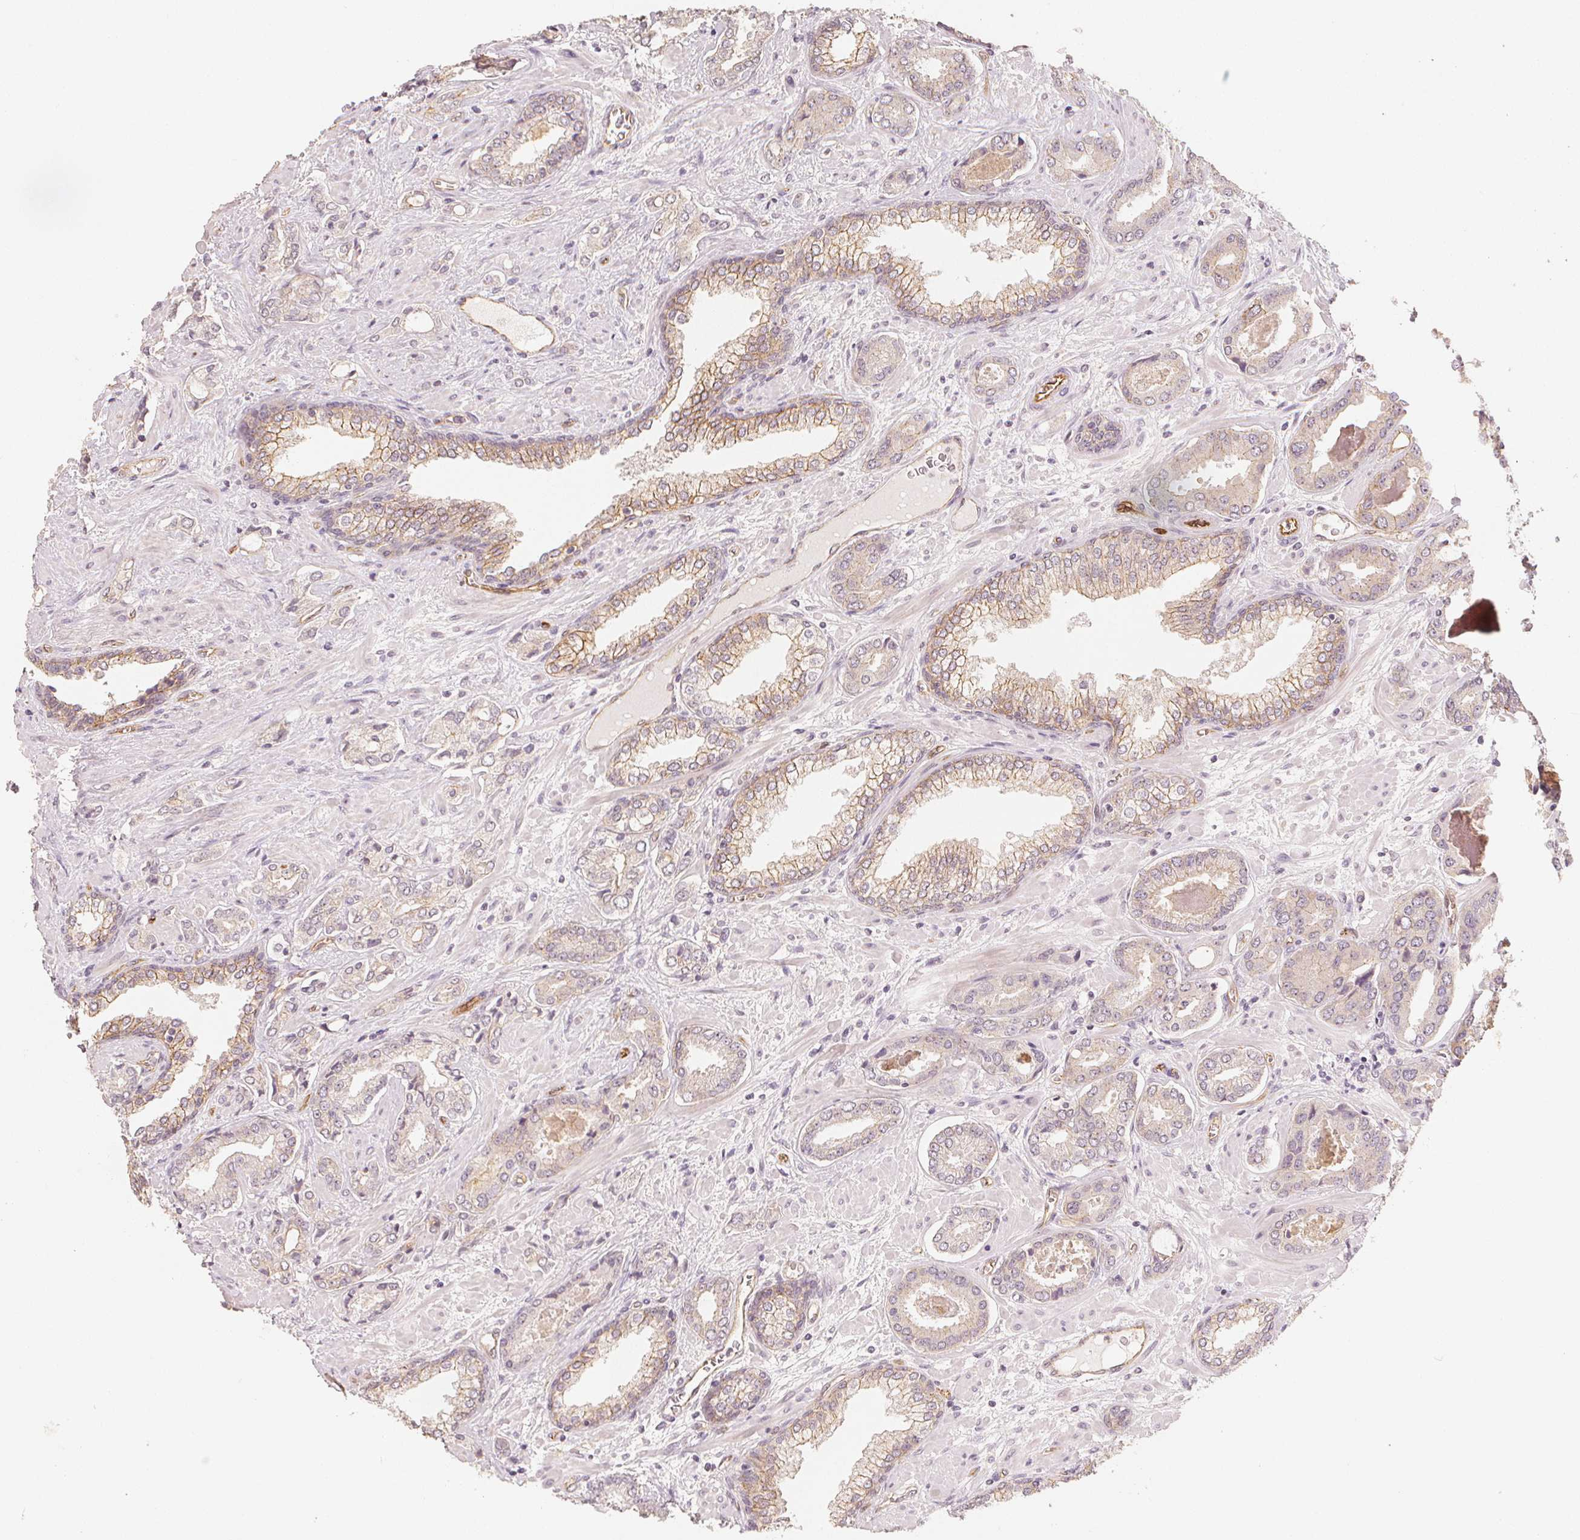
{"staining": {"intensity": "weak", "quantity": "<25%", "location": "cytoplasmic/membranous"}, "tissue": "prostate cancer", "cell_type": "Tumor cells", "image_type": "cancer", "snomed": [{"axis": "morphology", "description": "Adenocarcinoma, Low grade"}, {"axis": "topography", "description": "Prostate"}], "caption": "Immunohistochemistry (IHC) image of human prostate cancer (low-grade adenocarcinoma) stained for a protein (brown), which displays no expression in tumor cells.", "gene": "CIB1", "patient": {"sex": "male", "age": 61}}